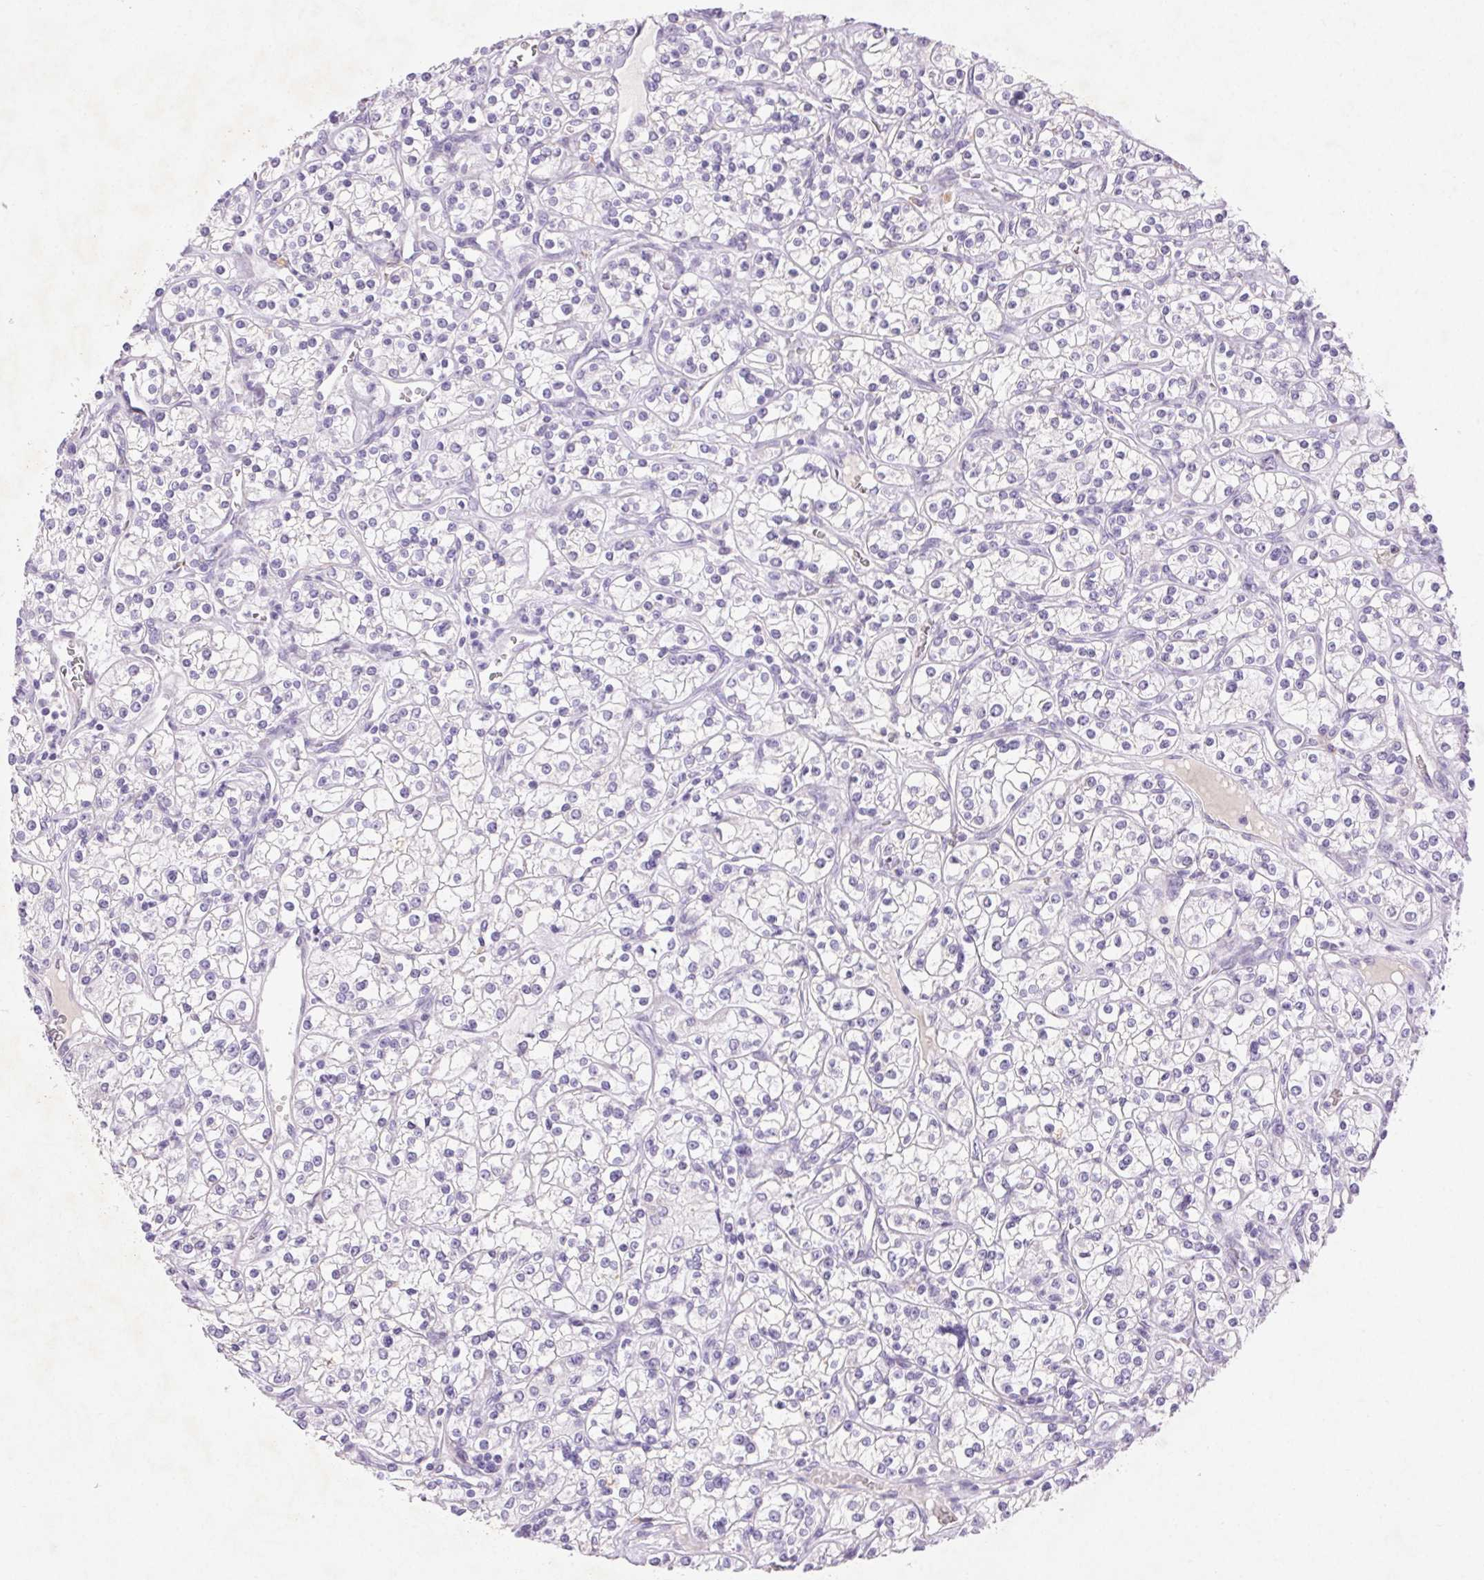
{"staining": {"intensity": "negative", "quantity": "none", "location": "none"}, "tissue": "renal cancer", "cell_type": "Tumor cells", "image_type": "cancer", "snomed": [{"axis": "morphology", "description": "Adenocarcinoma, NOS"}, {"axis": "topography", "description": "Kidney"}], "caption": "Immunohistochemical staining of renal cancer demonstrates no significant staining in tumor cells.", "gene": "ARHGAP11B", "patient": {"sex": "male", "age": 77}}